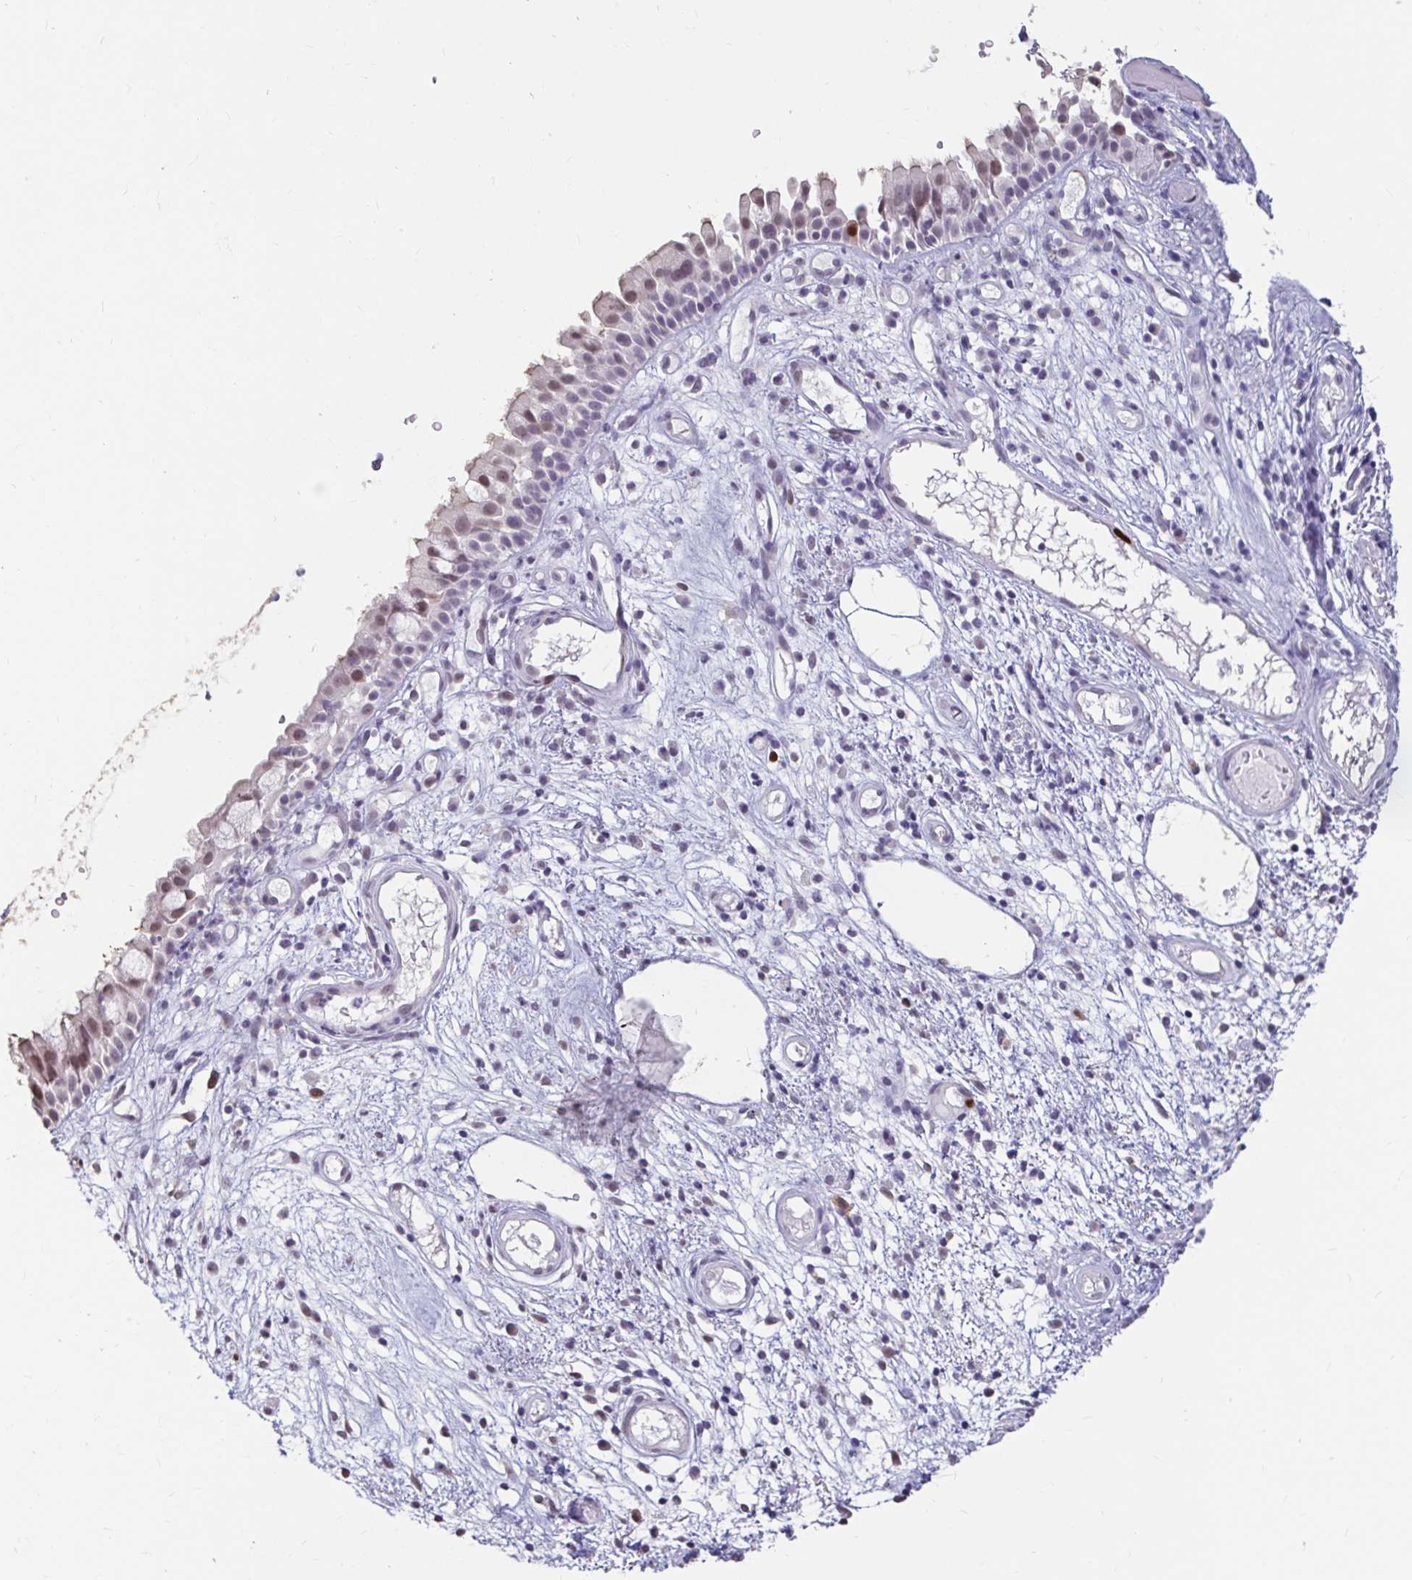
{"staining": {"intensity": "moderate", "quantity": "<25%", "location": "nuclear"}, "tissue": "nasopharynx", "cell_type": "Respiratory epithelial cells", "image_type": "normal", "snomed": [{"axis": "morphology", "description": "Normal tissue, NOS"}, {"axis": "morphology", "description": "Inflammation, NOS"}, {"axis": "topography", "description": "Nasopharynx"}], "caption": "IHC of normal human nasopharynx demonstrates low levels of moderate nuclear staining in approximately <25% of respiratory epithelial cells.", "gene": "ANLN", "patient": {"sex": "male", "age": 54}}